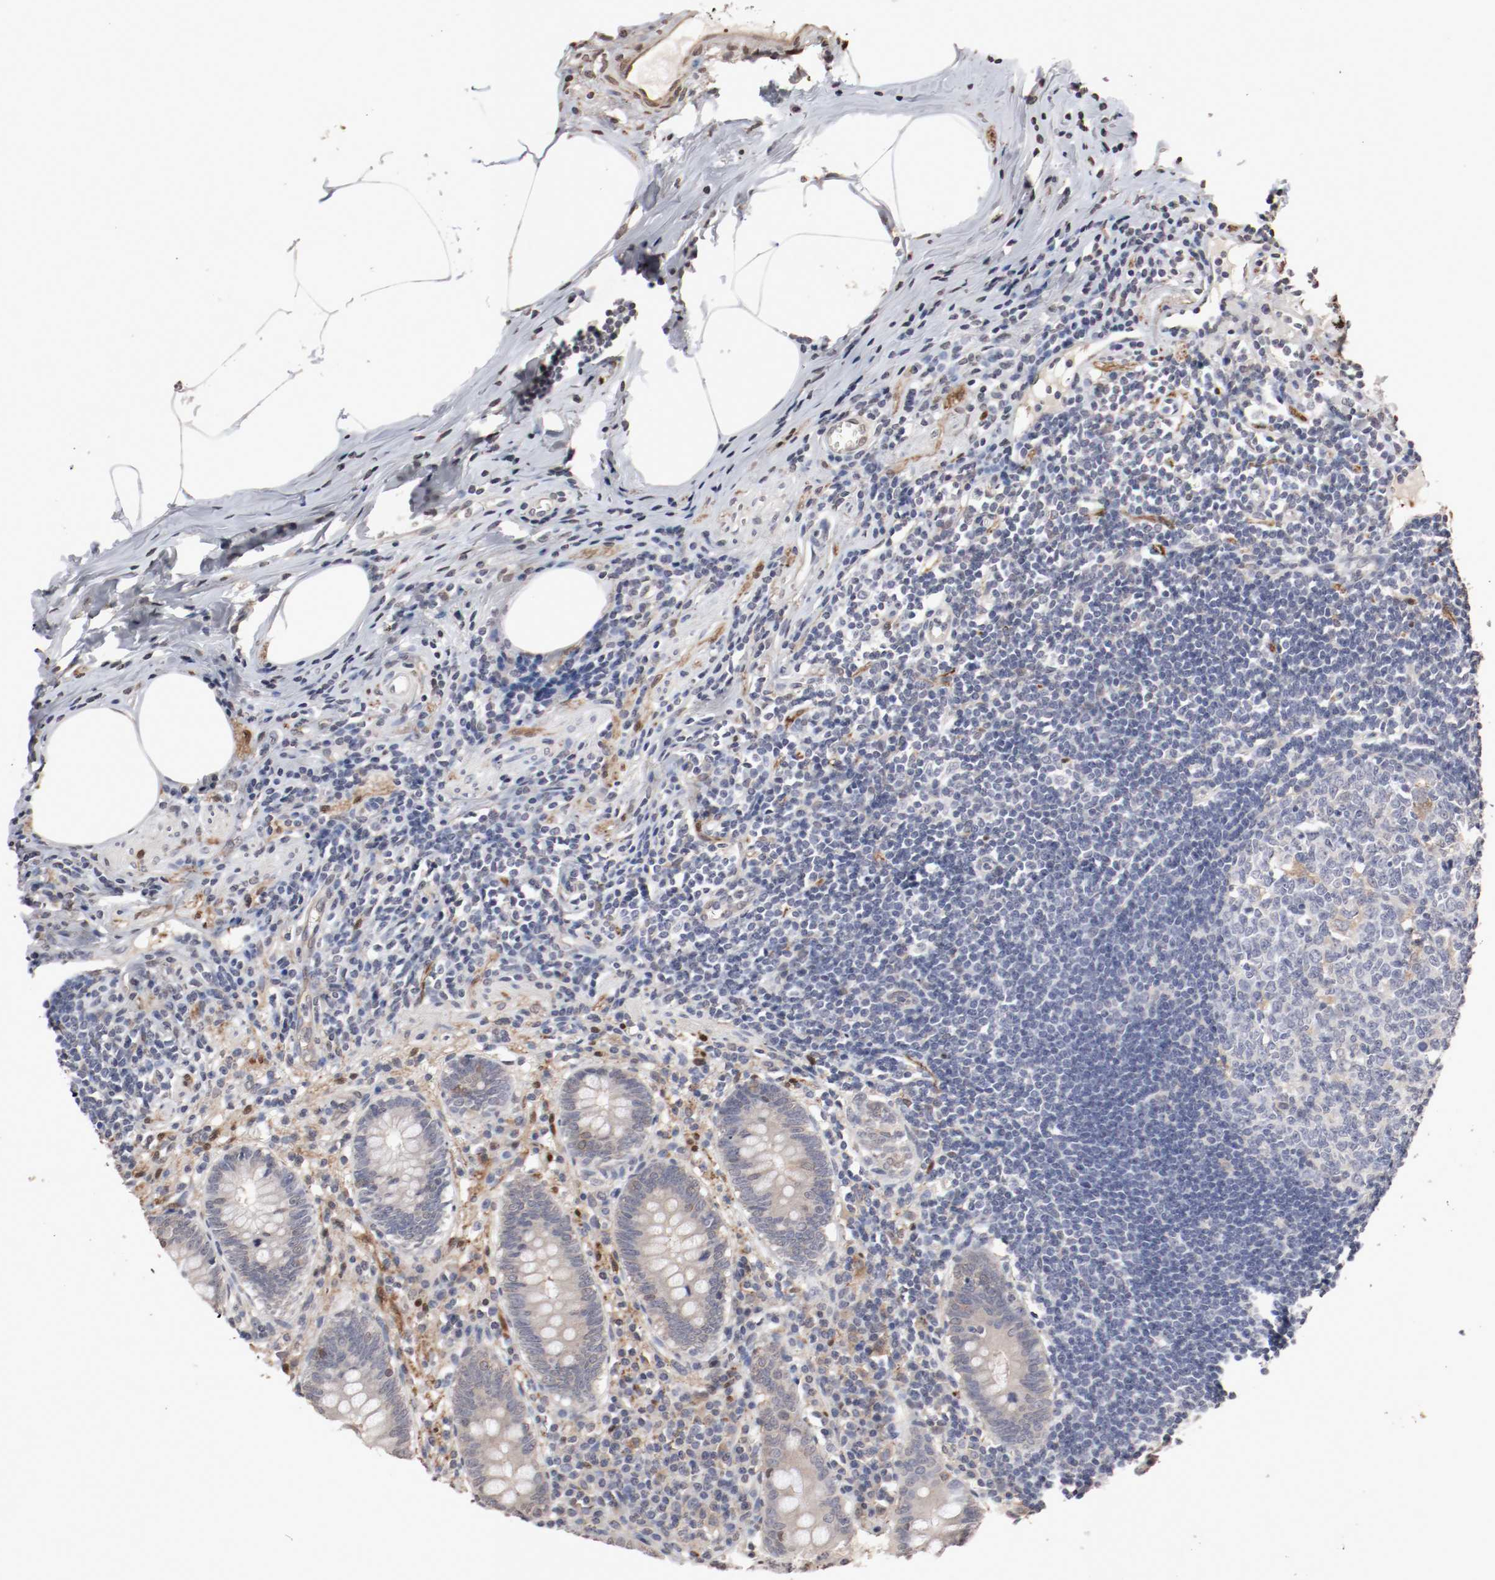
{"staining": {"intensity": "negative", "quantity": "none", "location": "none"}, "tissue": "appendix", "cell_type": "Glandular cells", "image_type": "normal", "snomed": [{"axis": "morphology", "description": "Normal tissue, NOS"}, {"axis": "topography", "description": "Appendix"}], "caption": "Appendix stained for a protein using immunohistochemistry (IHC) exhibits no positivity glandular cells.", "gene": "WASL", "patient": {"sex": "female", "age": 50}}